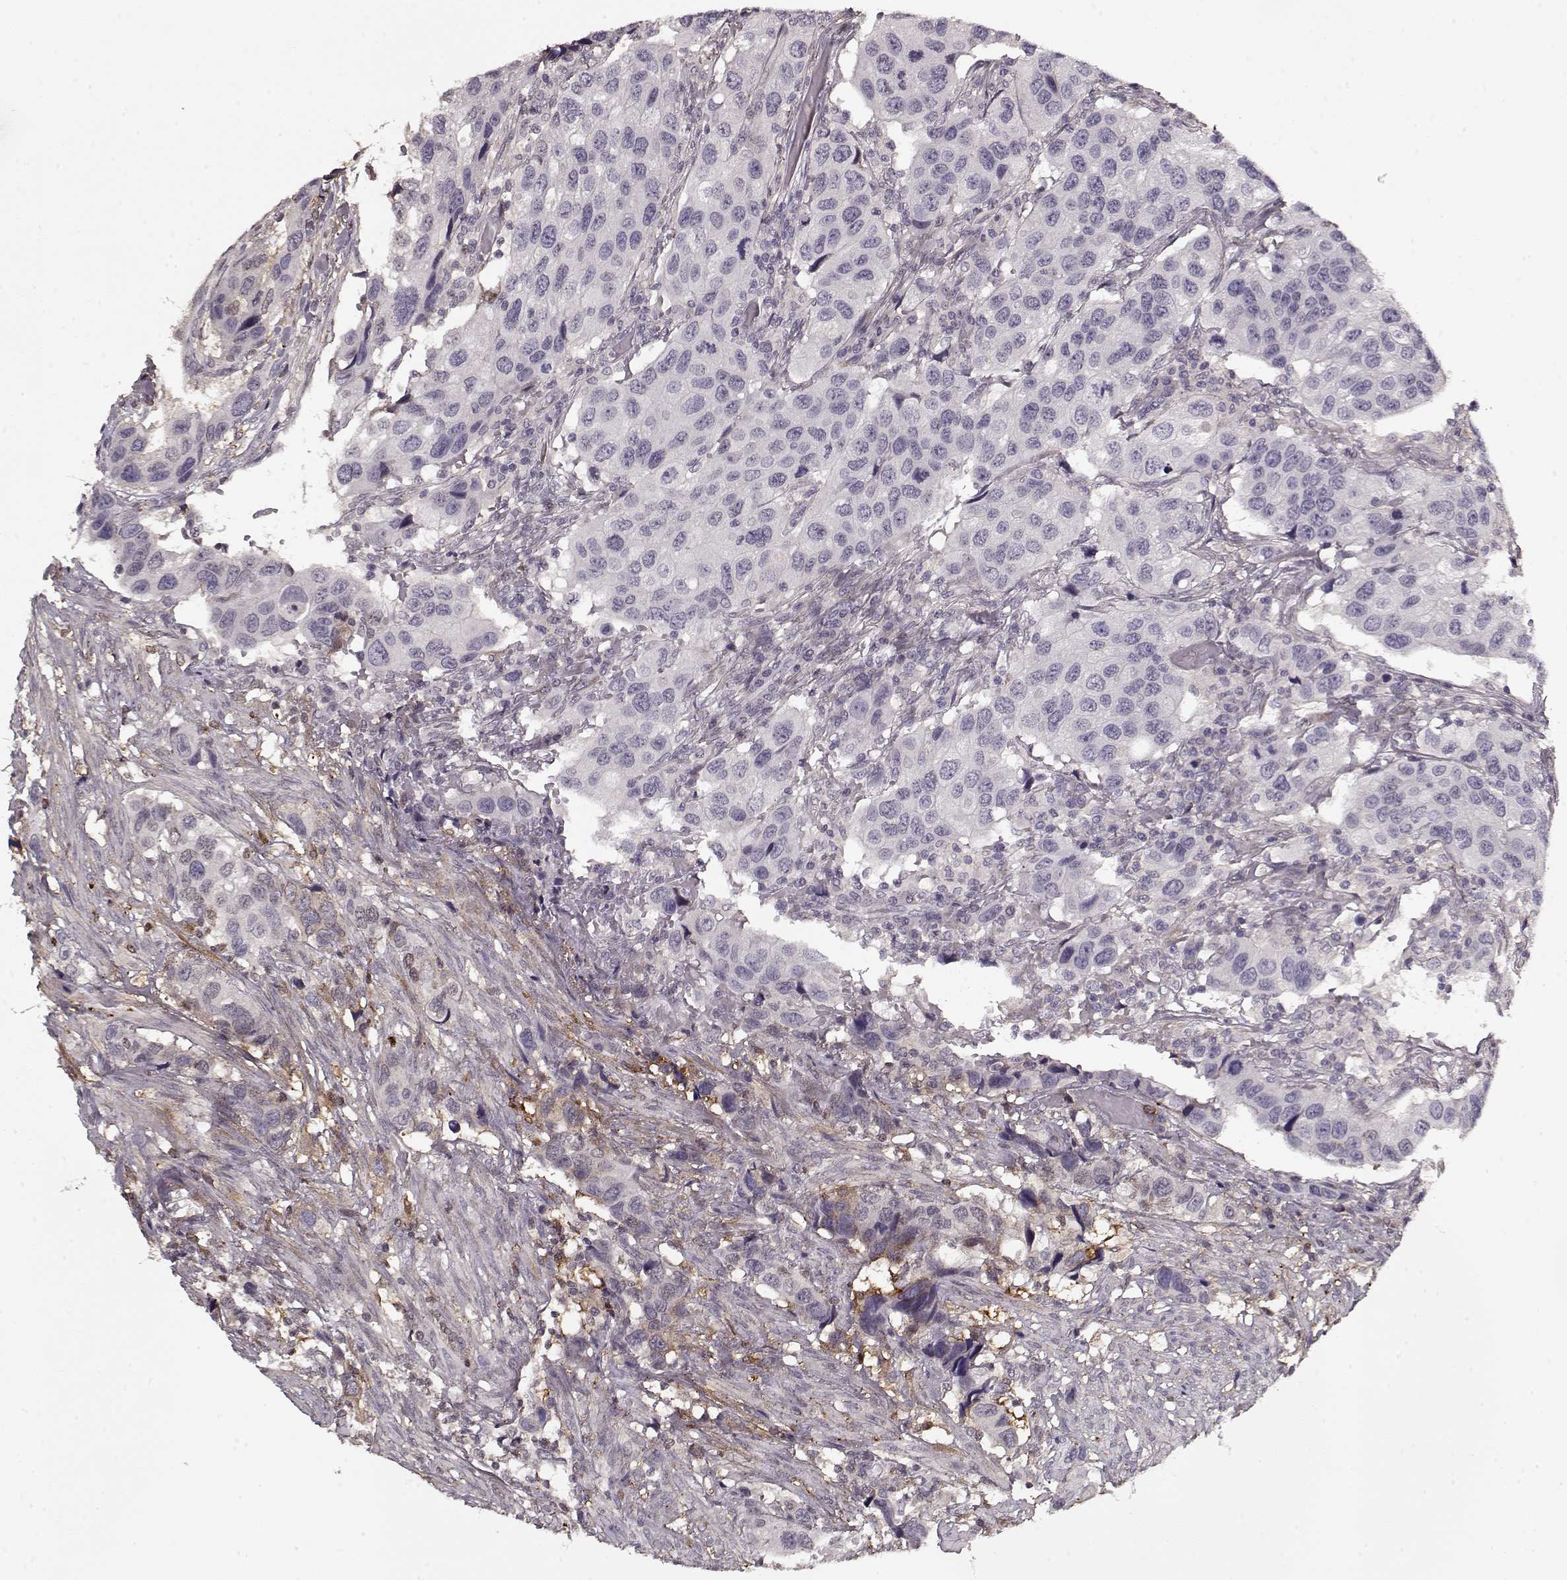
{"staining": {"intensity": "negative", "quantity": "none", "location": "none"}, "tissue": "urothelial cancer", "cell_type": "Tumor cells", "image_type": "cancer", "snomed": [{"axis": "morphology", "description": "Urothelial carcinoma, High grade"}, {"axis": "topography", "description": "Urinary bladder"}], "caption": "This is a micrograph of IHC staining of high-grade urothelial carcinoma, which shows no staining in tumor cells. (DAB immunohistochemistry (IHC) with hematoxylin counter stain).", "gene": "LUM", "patient": {"sex": "male", "age": 79}}